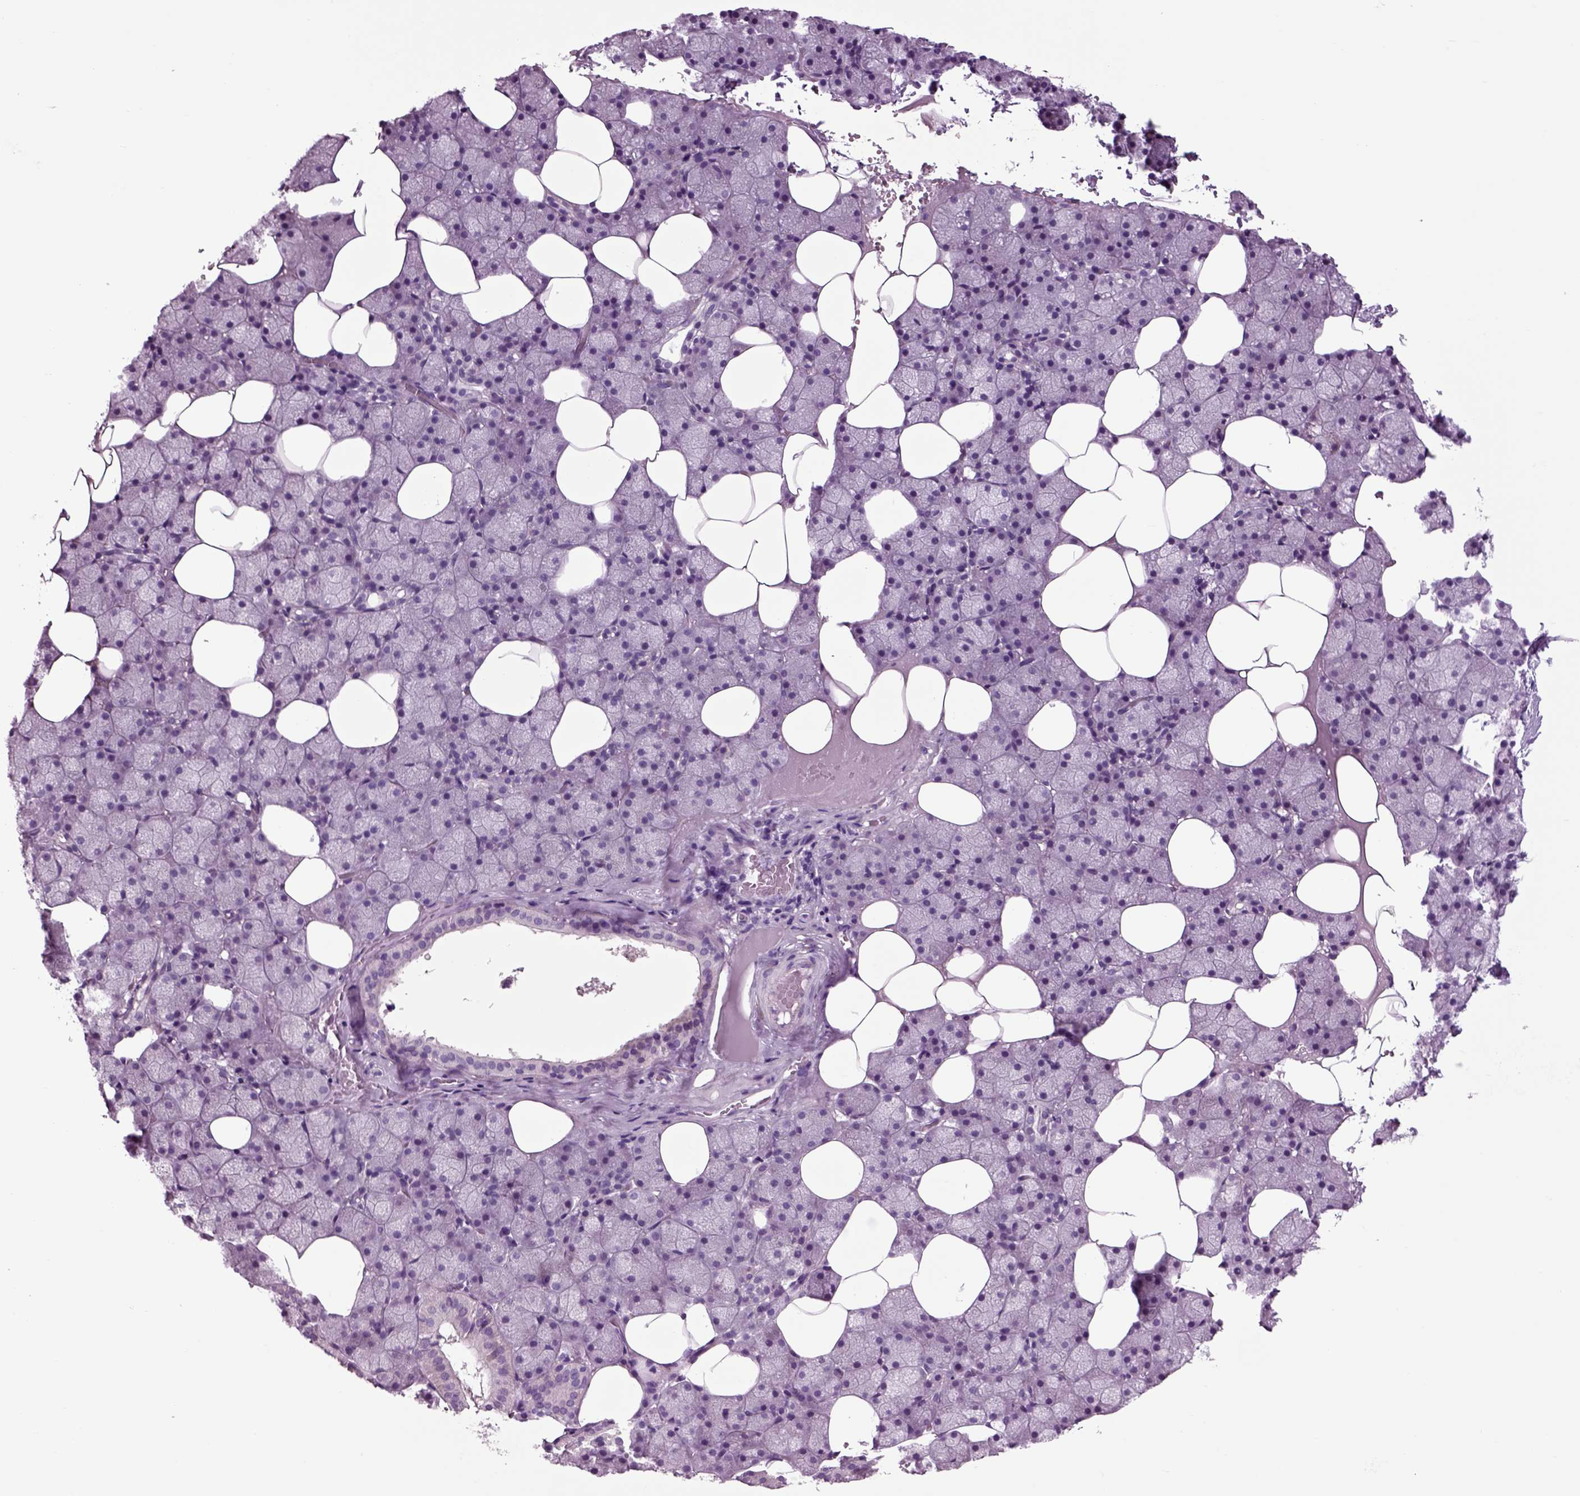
{"staining": {"intensity": "negative", "quantity": "none", "location": "none"}, "tissue": "salivary gland", "cell_type": "Glandular cells", "image_type": "normal", "snomed": [{"axis": "morphology", "description": "Normal tissue, NOS"}, {"axis": "topography", "description": "Salivary gland"}], "caption": "A high-resolution image shows immunohistochemistry staining of unremarkable salivary gland, which shows no significant positivity in glandular cells.", "gene": "ARHGAP11A", "patient": {"sex": "male", "age": 38}}